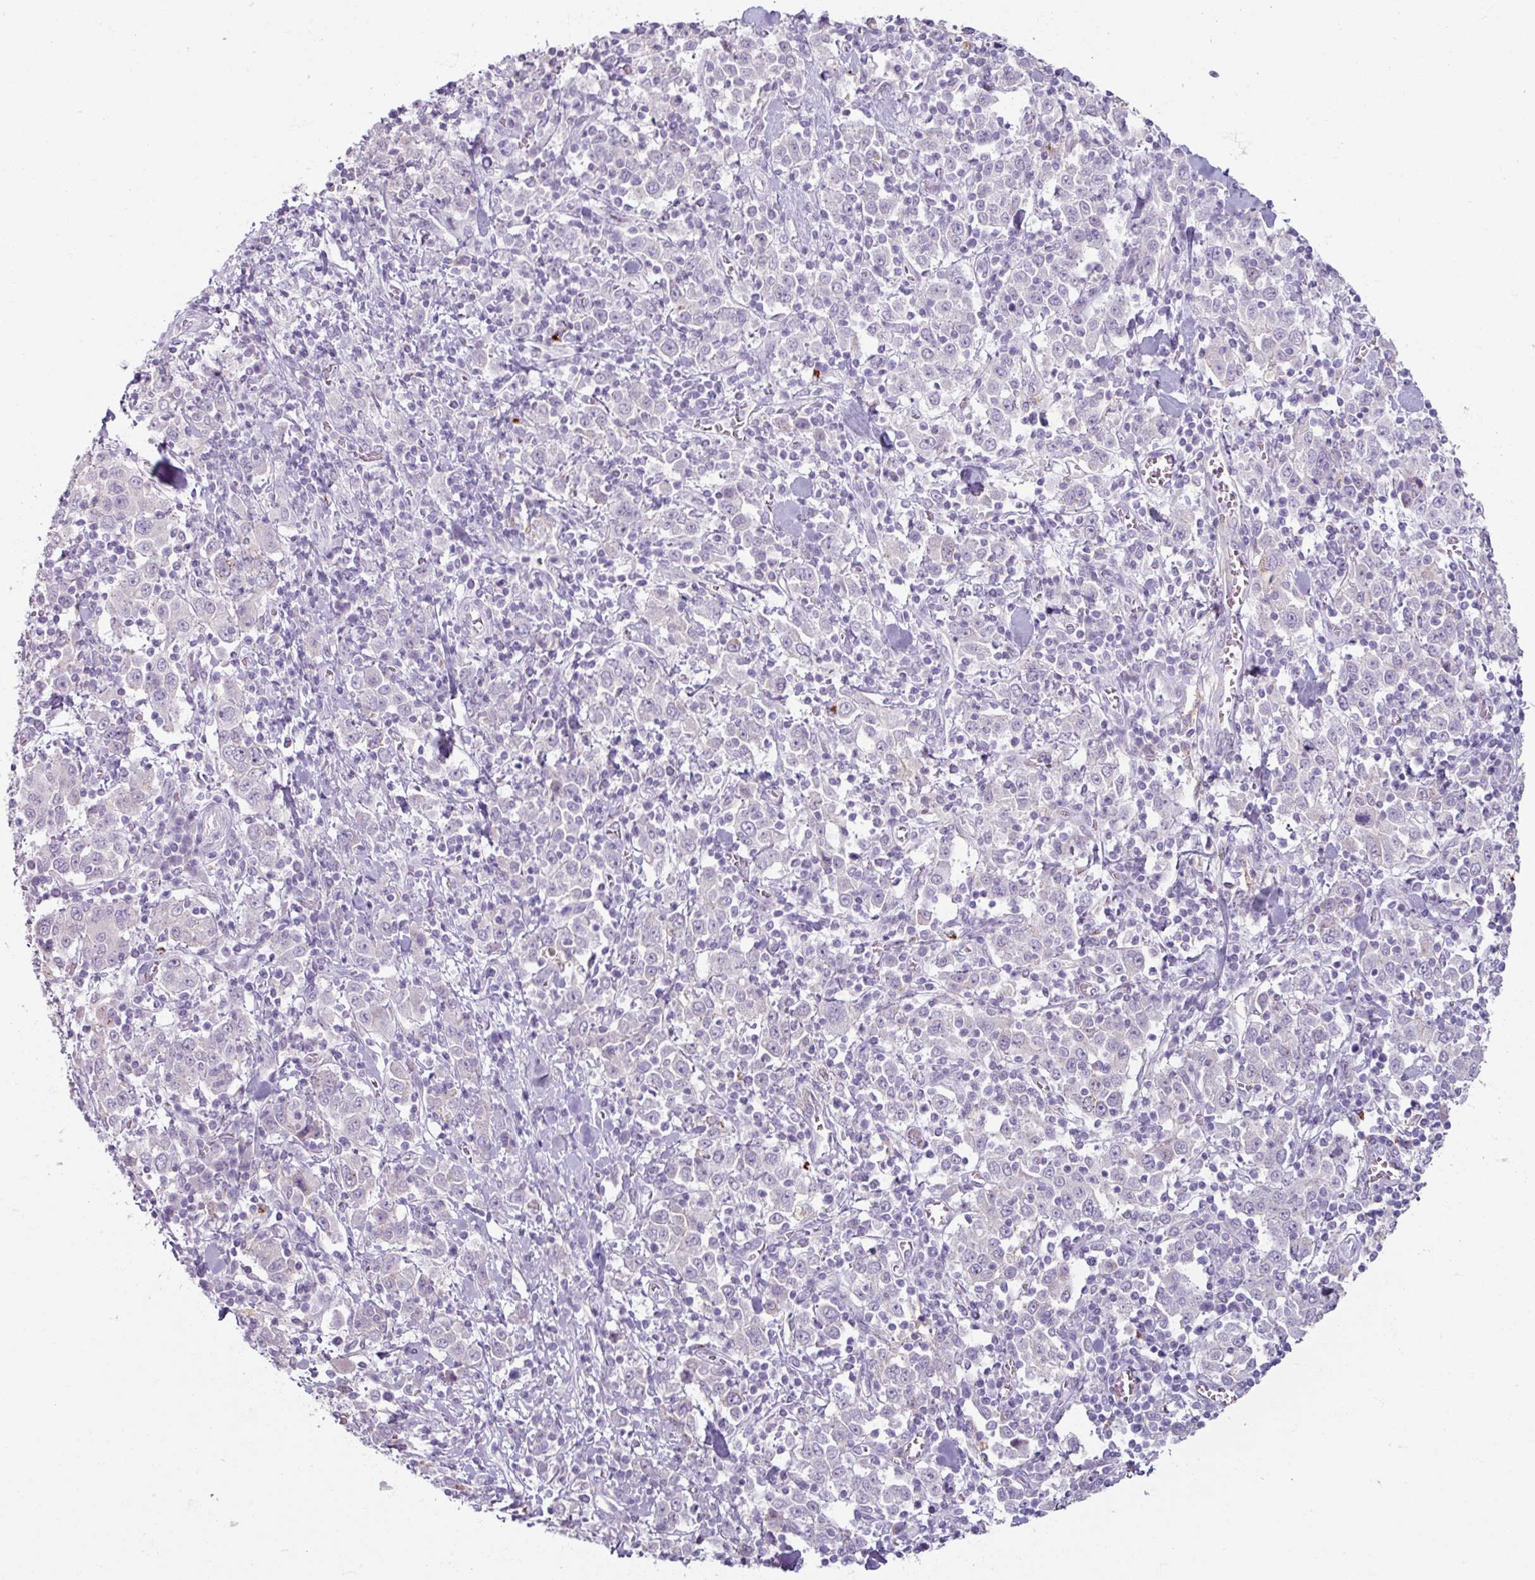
{"staining": {"intensity": "negative", "quantity": "none", "location": "none"}, "tissue": "stomach cancer", "cell_type": "Tumor cells", "image_type": "cancer", "snomed": [{"axis": "morphology", "description": "Normal tissue, NOS"}, {"axis": "morphology", "description": "Adenocarcinoma, NOS"}, {"axis": "topography", "description": "Stomach, upper"}, {"axis": "topography", "description": "Stomach"}], "caption": "Tumor cells are negative for brown protein staining in stomach adenocarcinoma.", "gene": "SLC27A5", "patient": {"sex": "male", "age": 59}}